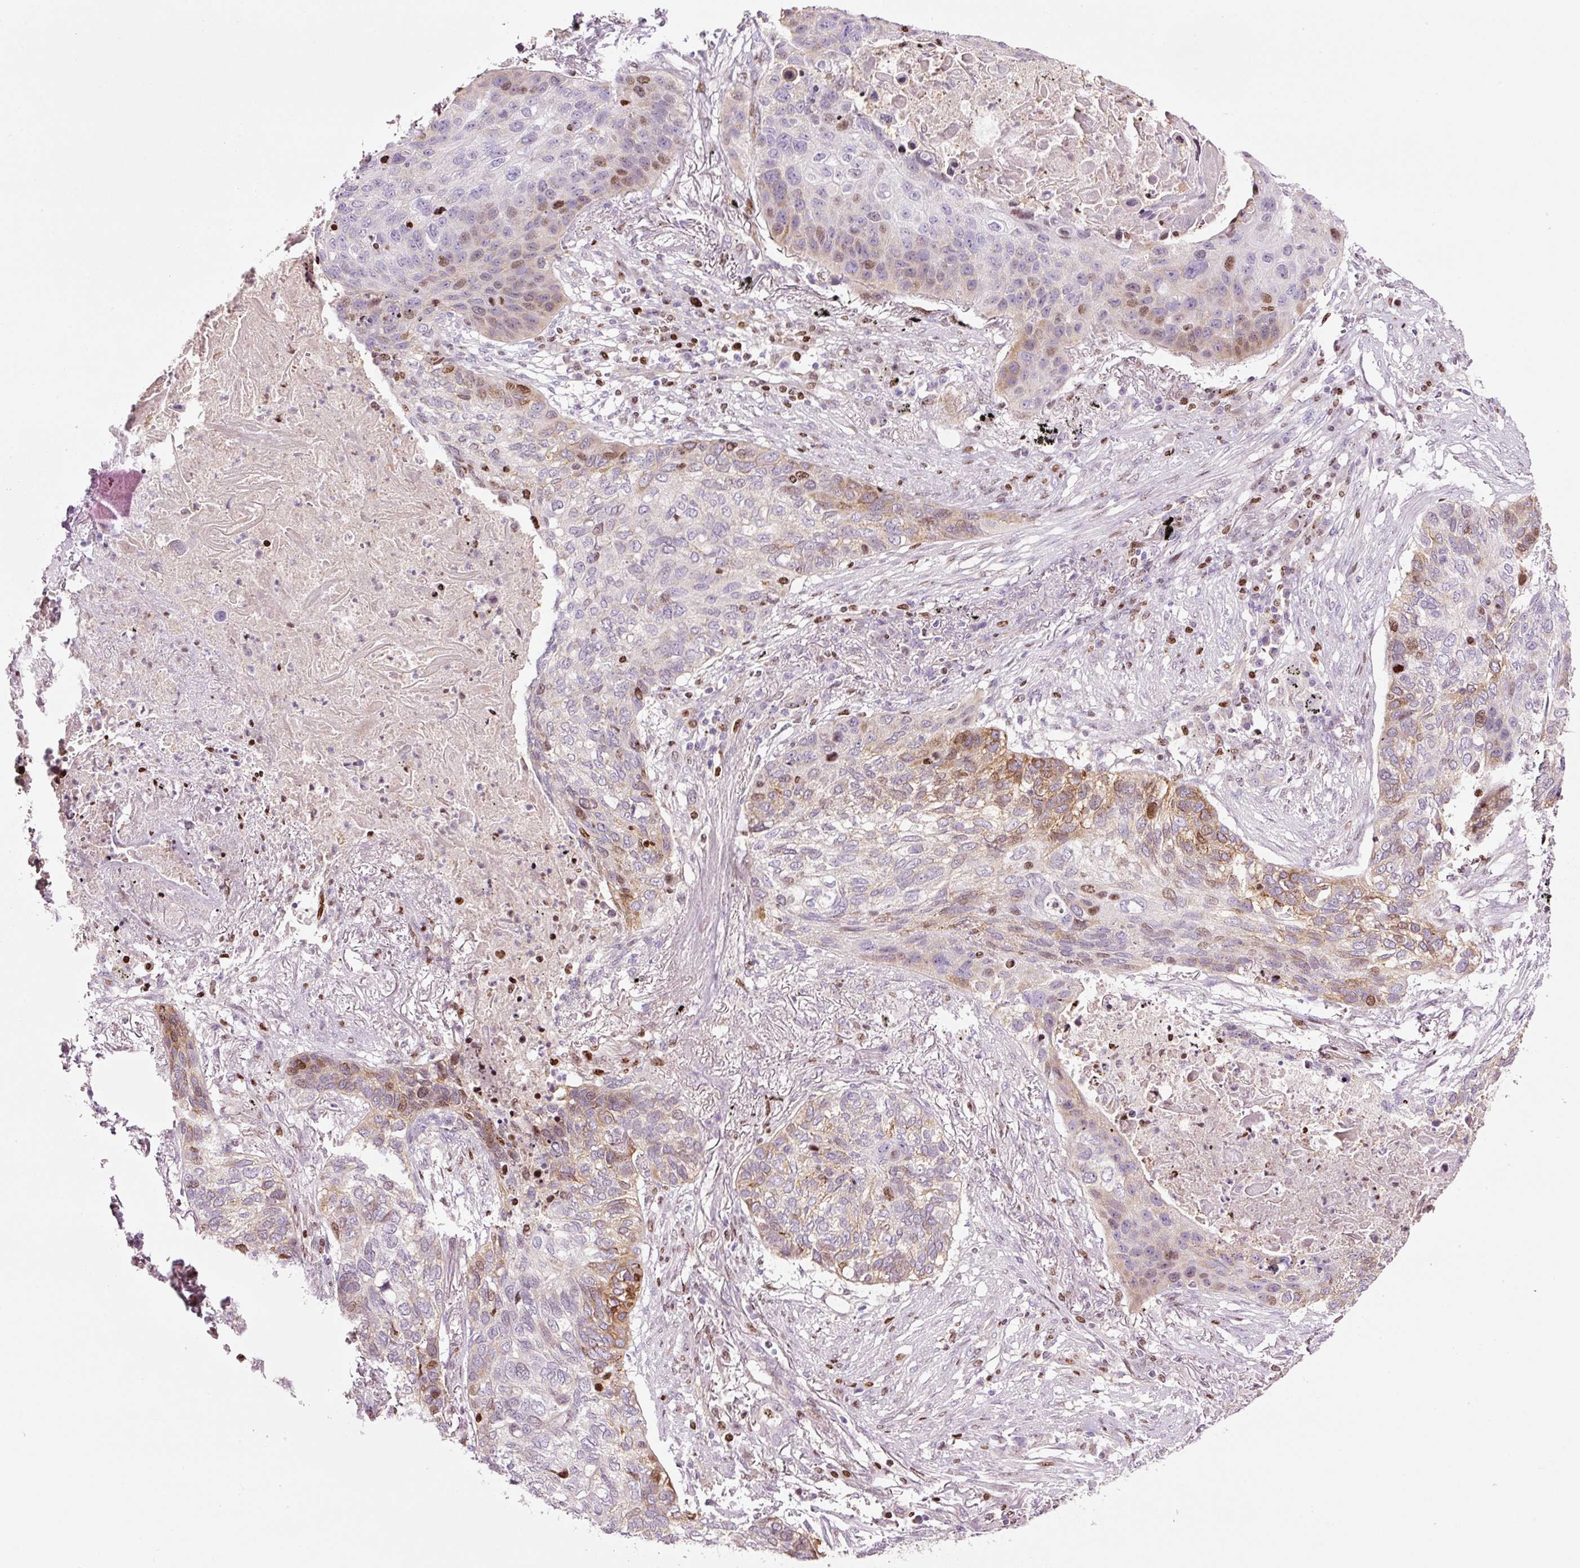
{"staining": {"intensity": "moderate", "quantity": "<25%", "location": "cytoplasmic/membranous,nuclear"}, "tissue": "lung cancer", "cell_type": "Tumor cells", "image_type": "cancer", "snomed": [{"axis": "morphology", "description": "Squamous cell carcinoma, NOS"}, {"axis": "topography", "description": "Lung"}], "caption": "There is low levels of moderate cytoplasmic/membranous and nuclear positivity in tumor cells of lung cancer, as demonstrated by immunohistochemical staining (brown color).", "gene": "TMEM8B", "patient": {"sex": "female", "age": 63}}